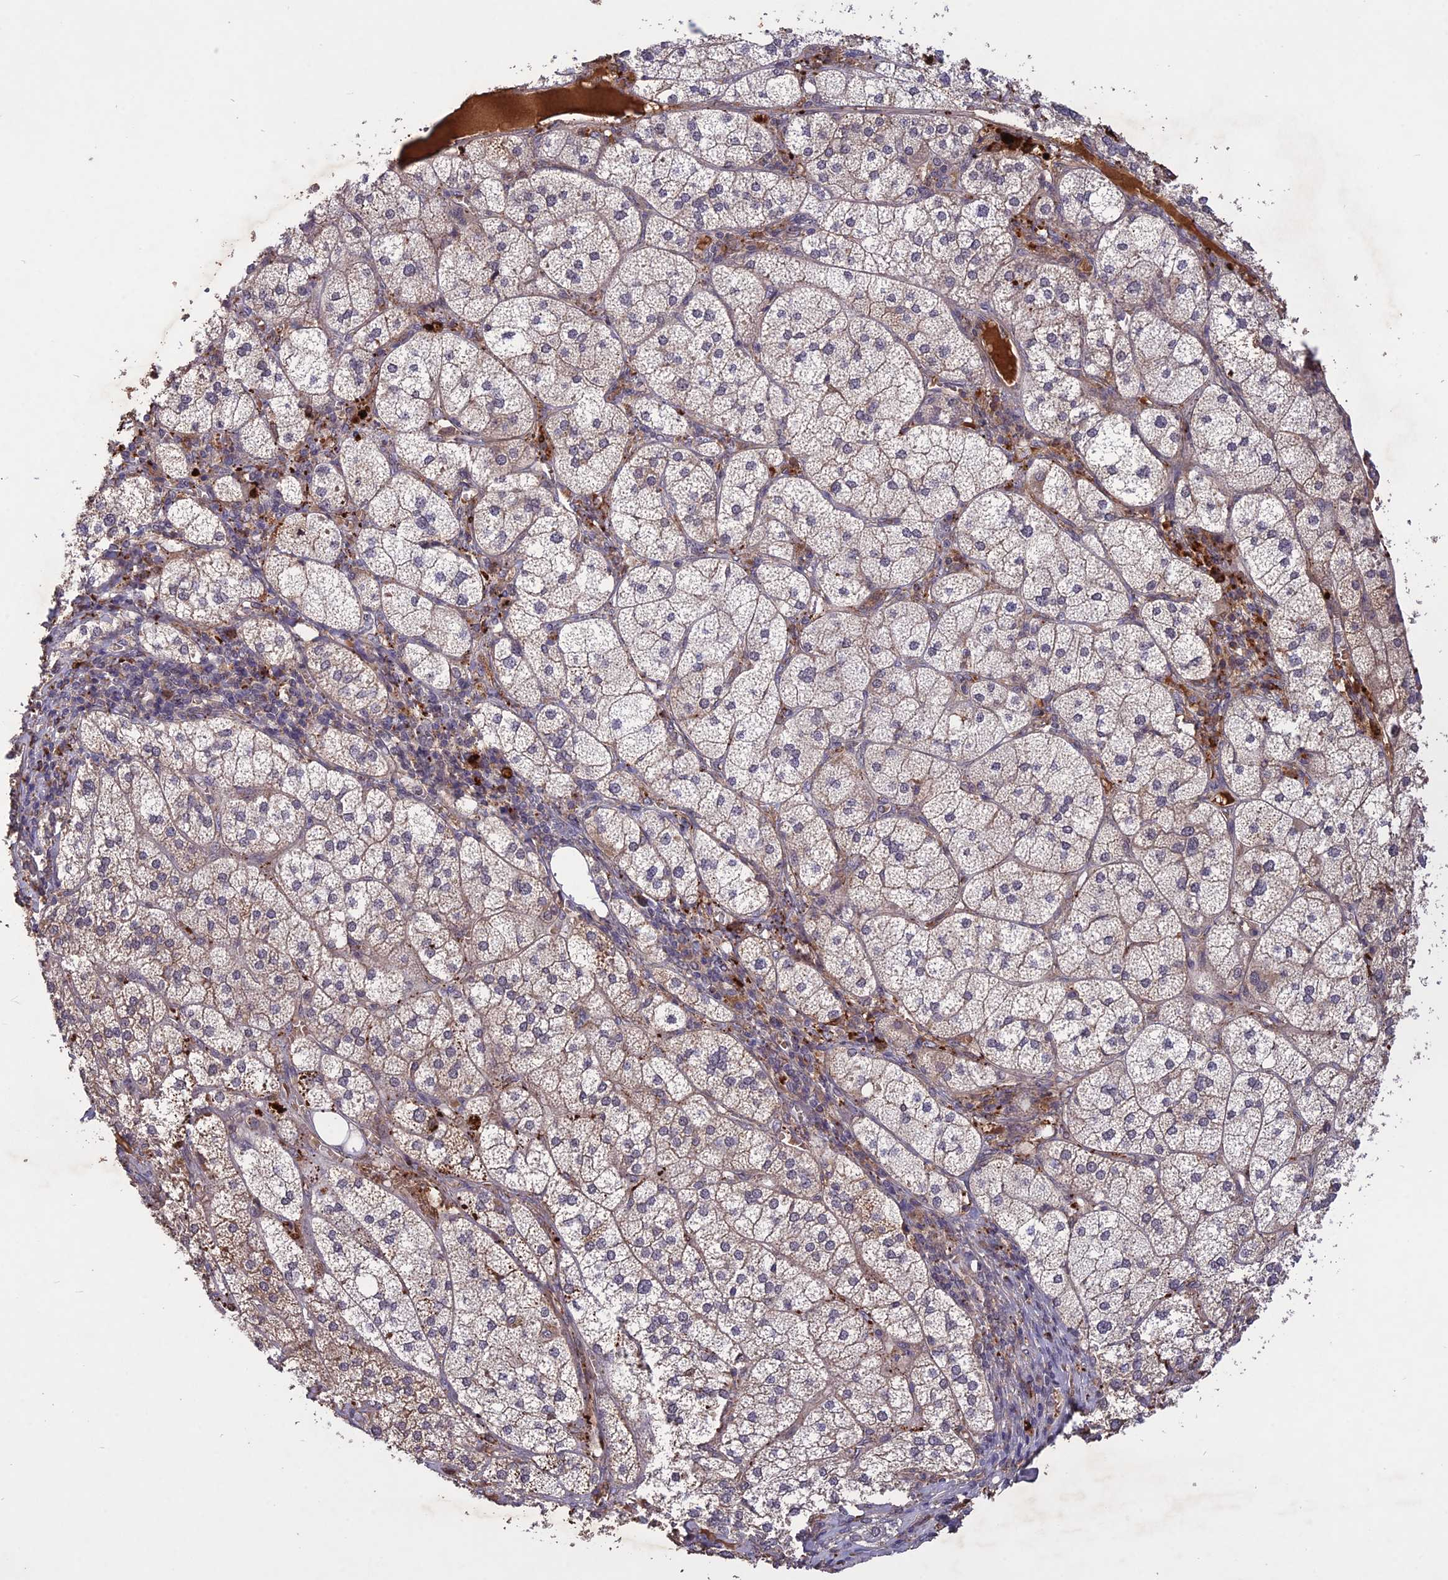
{"staining": {"intensity": "strong", "quantity": "<25%", "location": "cytoplasmic/membranous"}, "tissue": "adrenal gland", "cell_type": "Glandular cells", "image_type": "normal", "snomed": [{"axis": "morphology", "description": "Normal tissue, NOS"}, {"axis": "topography", "description": "Adrenal gland"}], "caption": "Brown immunohistochemical staining in normal adrenal gland displays strong cytoplasmic/membranous positivity in approximately <25% of glandular cells.", "gene": "ADO", "patient": {"sex": "female", "age": 61}}